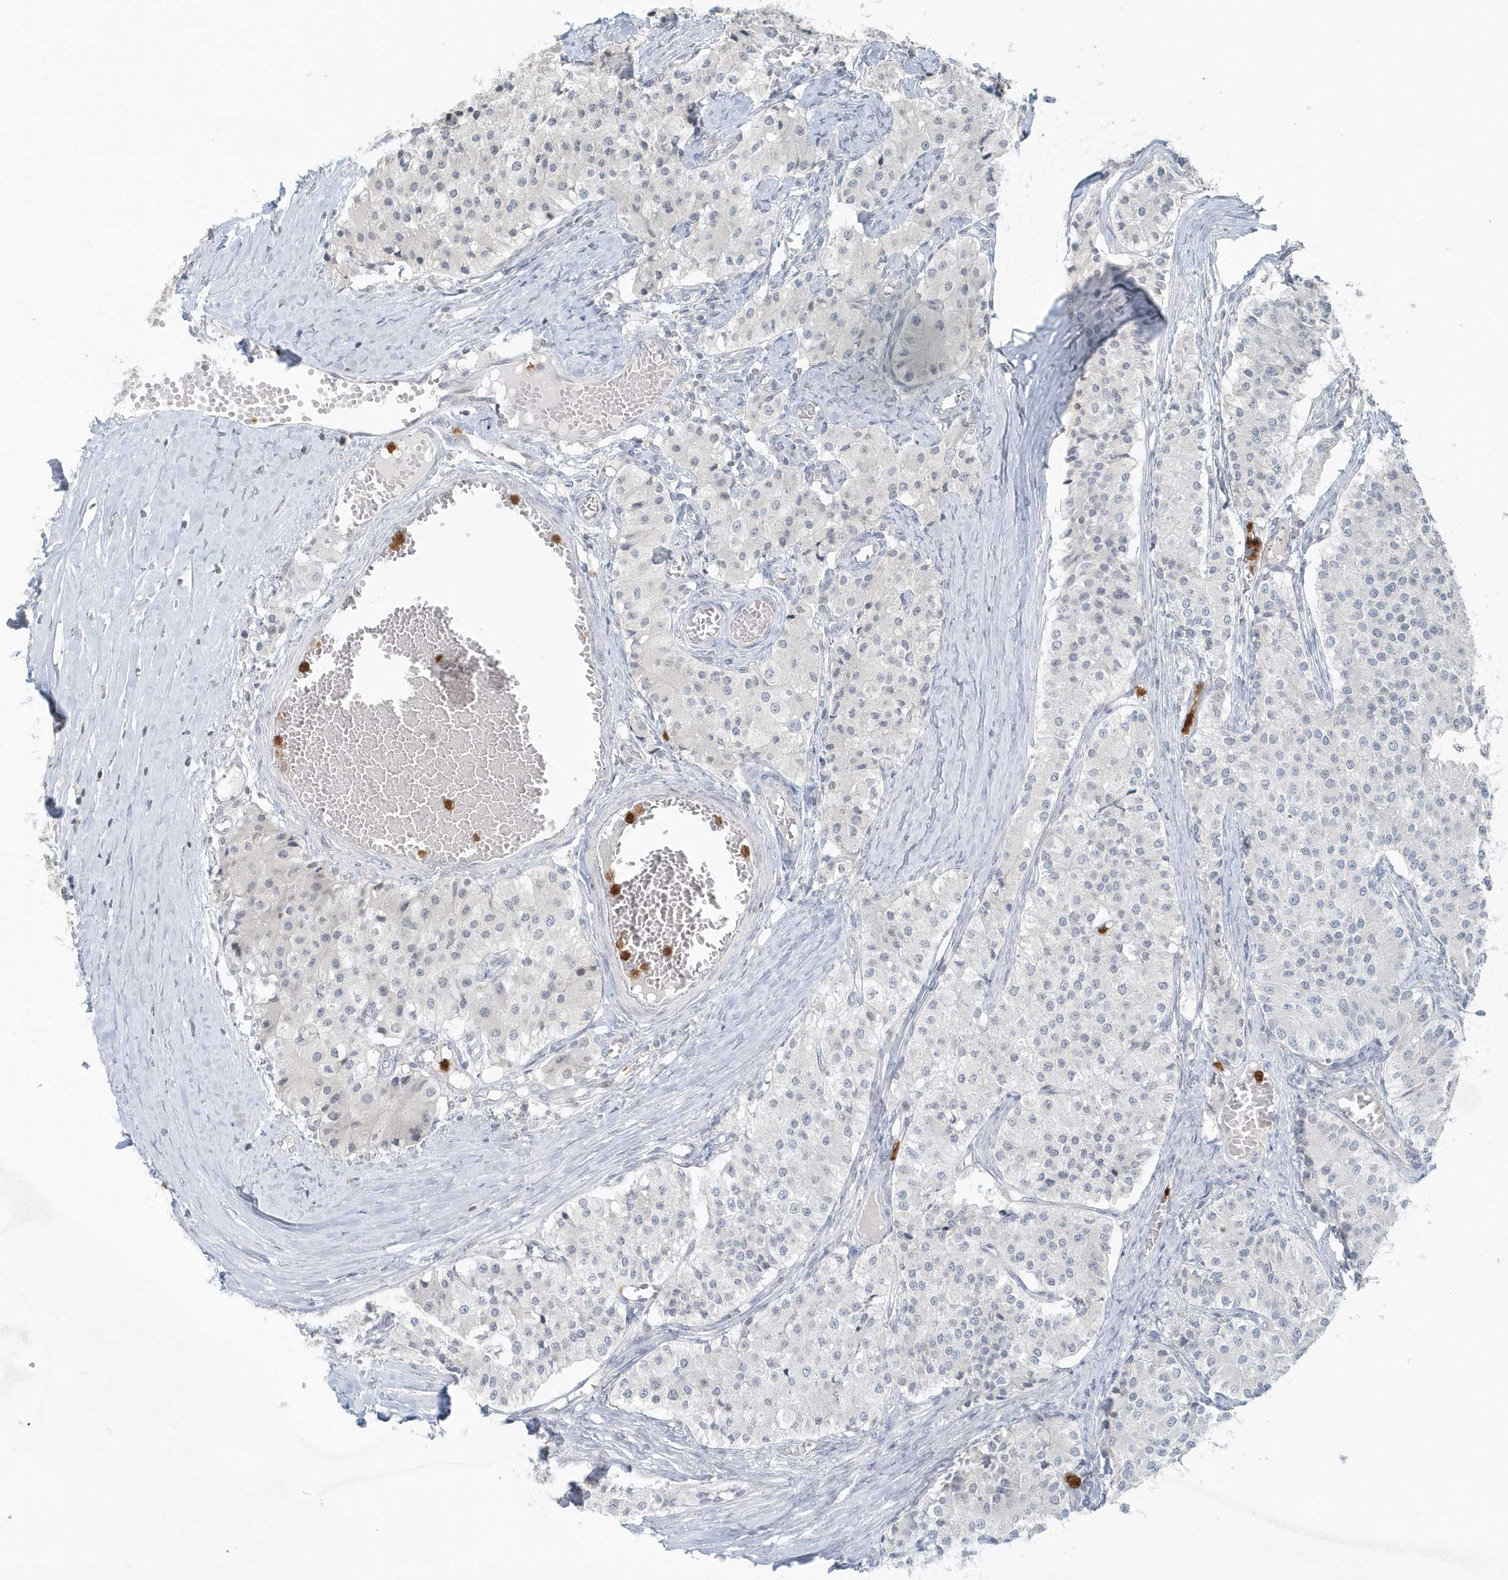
{"staining": {"intensity": "negative", "quantity": "none", "location": "none"}, "tissue": "carcinoid", "cell_type": "Tumor cells", "image_type": "cancer", "snomed": [{"axis": "morphology", "description": "Carcinoid, malignant, NOS"}, {"axis": "topography", "description": "Colon"}], "caption": "This is an immunohistochemistry (IHC) histopathology image of human carcinoid. There is no expression in tumor cells.", "gene": "NUP54", "patient": {"sex": "female", "age": 52}}